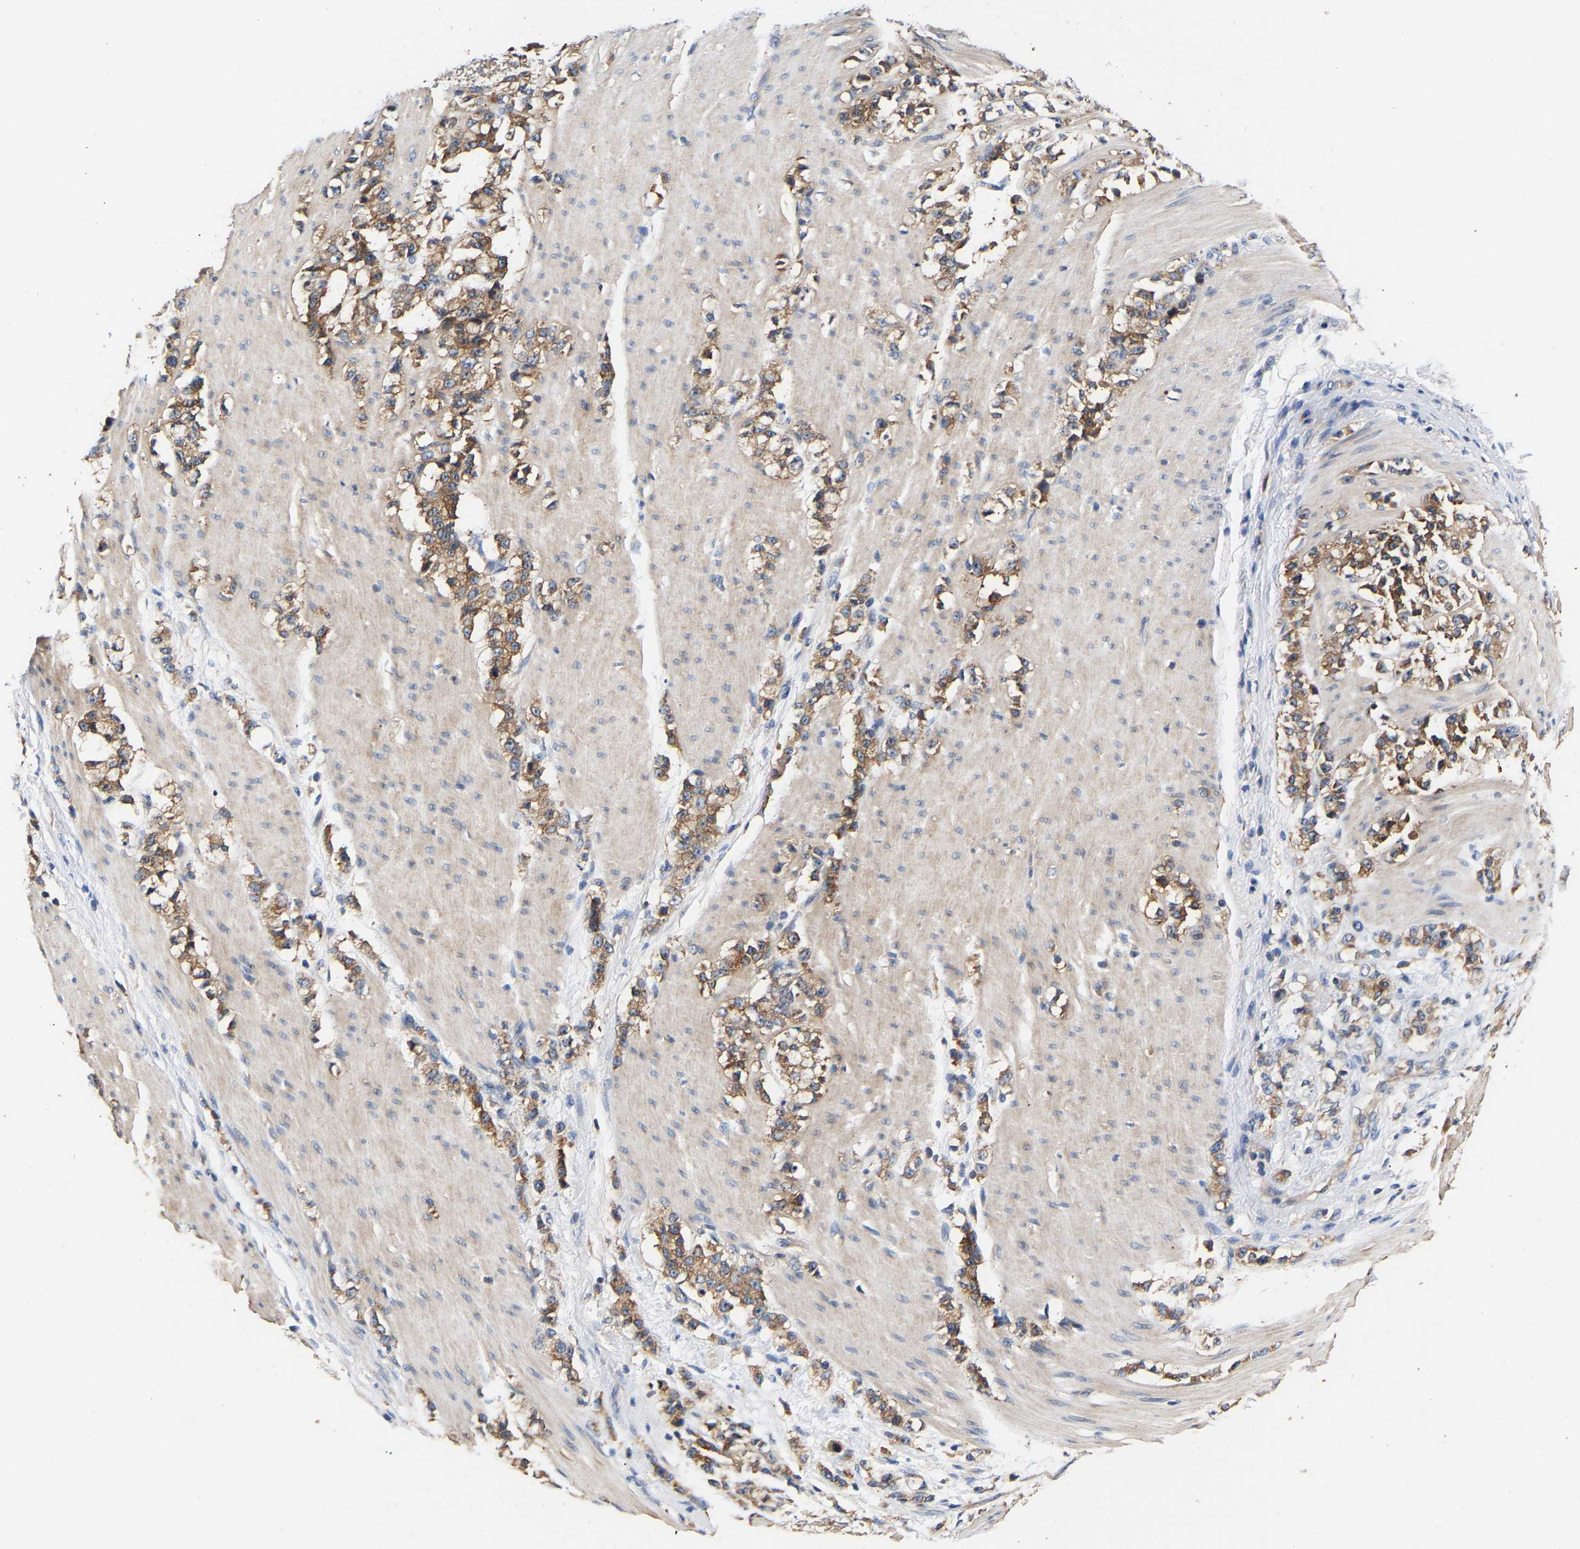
{"staining": {"intensity": "moderate", "quantity": ">75%", "location": "cytoplasmic/membranous"}, "tissue": "stomach cancer", "cell_type": "Tumor cells", "image_type": "cancer", "snomed": [{"axis": "morphology", "description": "Adenocarcinoma, NOS"}, {"axis": "topography", "description": "Stomach, lower"}], "caption": "This is a histology image of immunohistochemistry staining of stomach cancer (adenocarcinoma), which shows moderate positivity in the cytoplasmic/membranous of tumor cells.", "gene": "LRBA", "patient": {"sex": "male", "age": 88}}